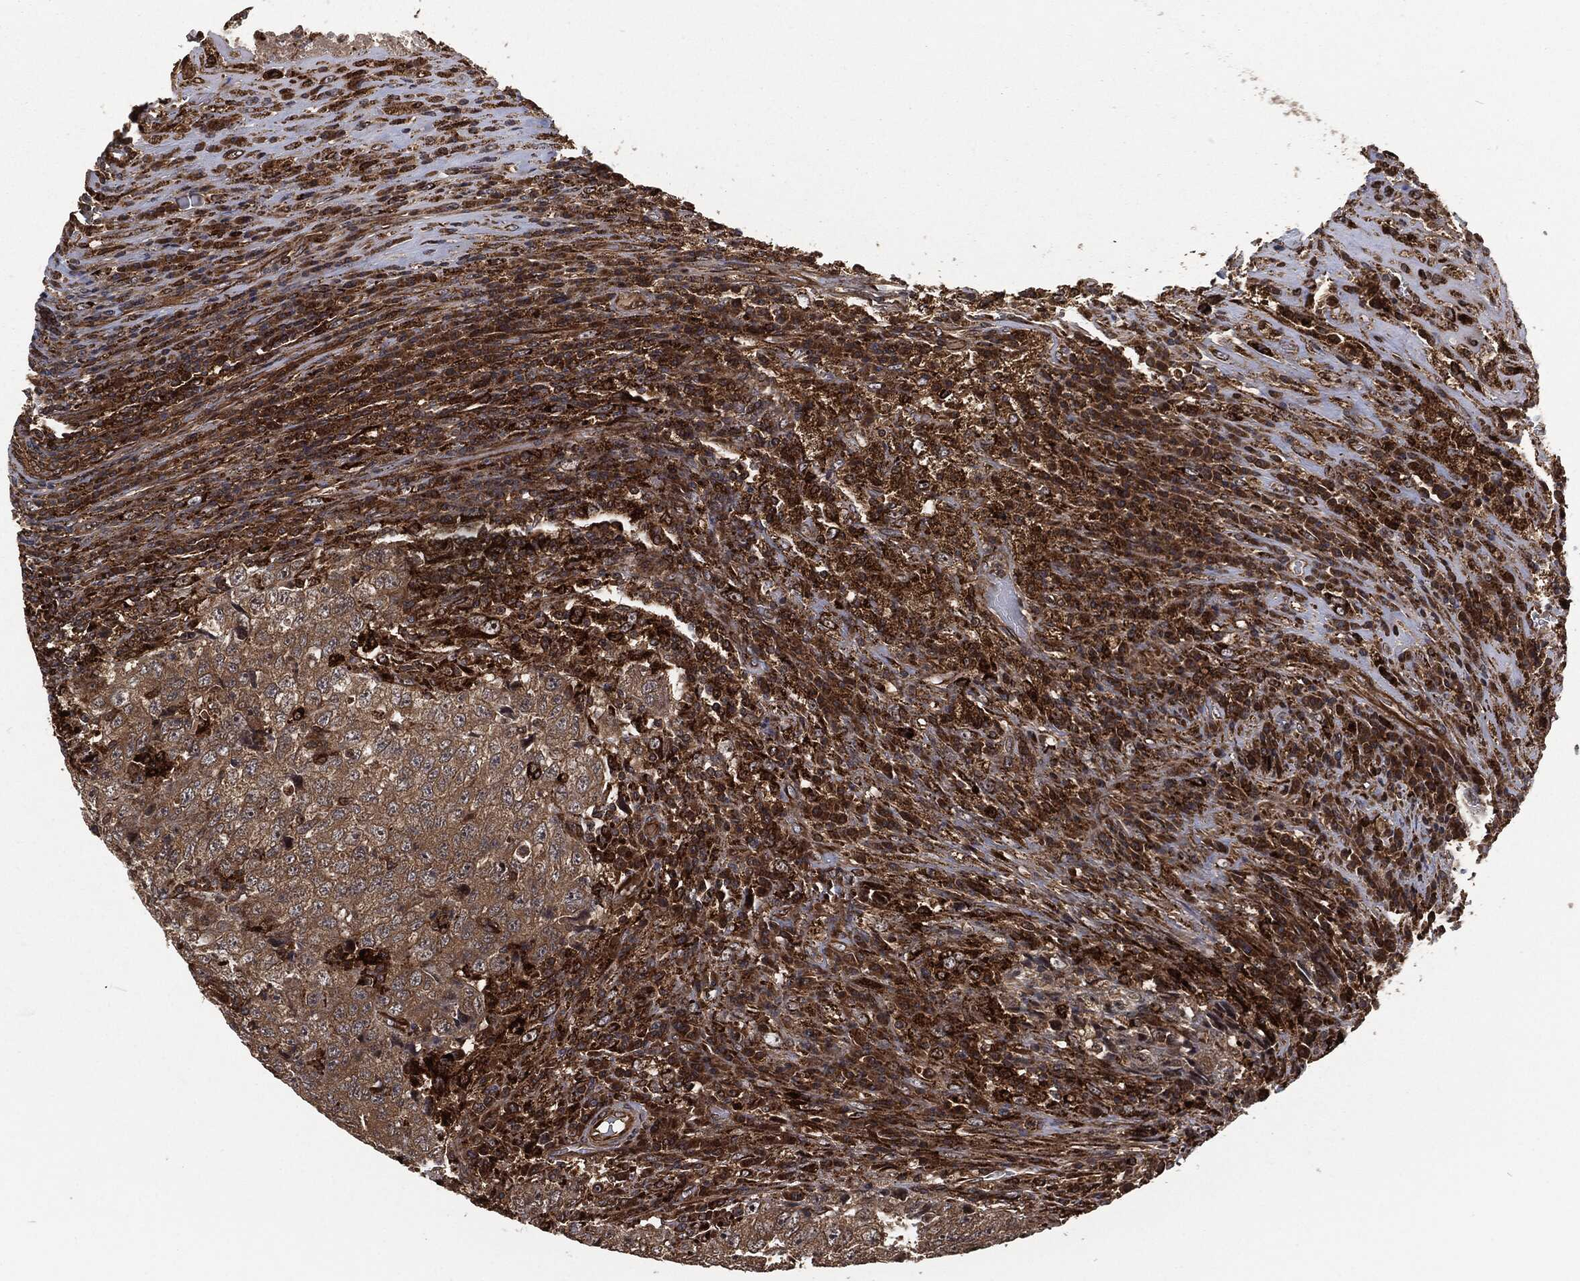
{"staining": {"intensity": "weak", "quantity": "25%-75%", "location": "cytoplasmic/membranous"}, "tissue": "testis cancer", "cell_type": "Tumor cells", "image_type": "cancer", "snomed": [{"axis": "morphology", "description": "Necrosis, NOS"}, {"axis": "morphology", "description": "Carcinoma, Embryonal, NOS"}, {"axis": "topography", "description": "Testis"}], "caption": "Protein expression by immunohistochemistry (IHC) demonstrates weak cytoplasmic/membranous positivity in approximately 25%-75% of tumor cells in testis embryonal carcinoma.", "gene": "RFTN1", "patient": {"sex": "male", "age": 19}}